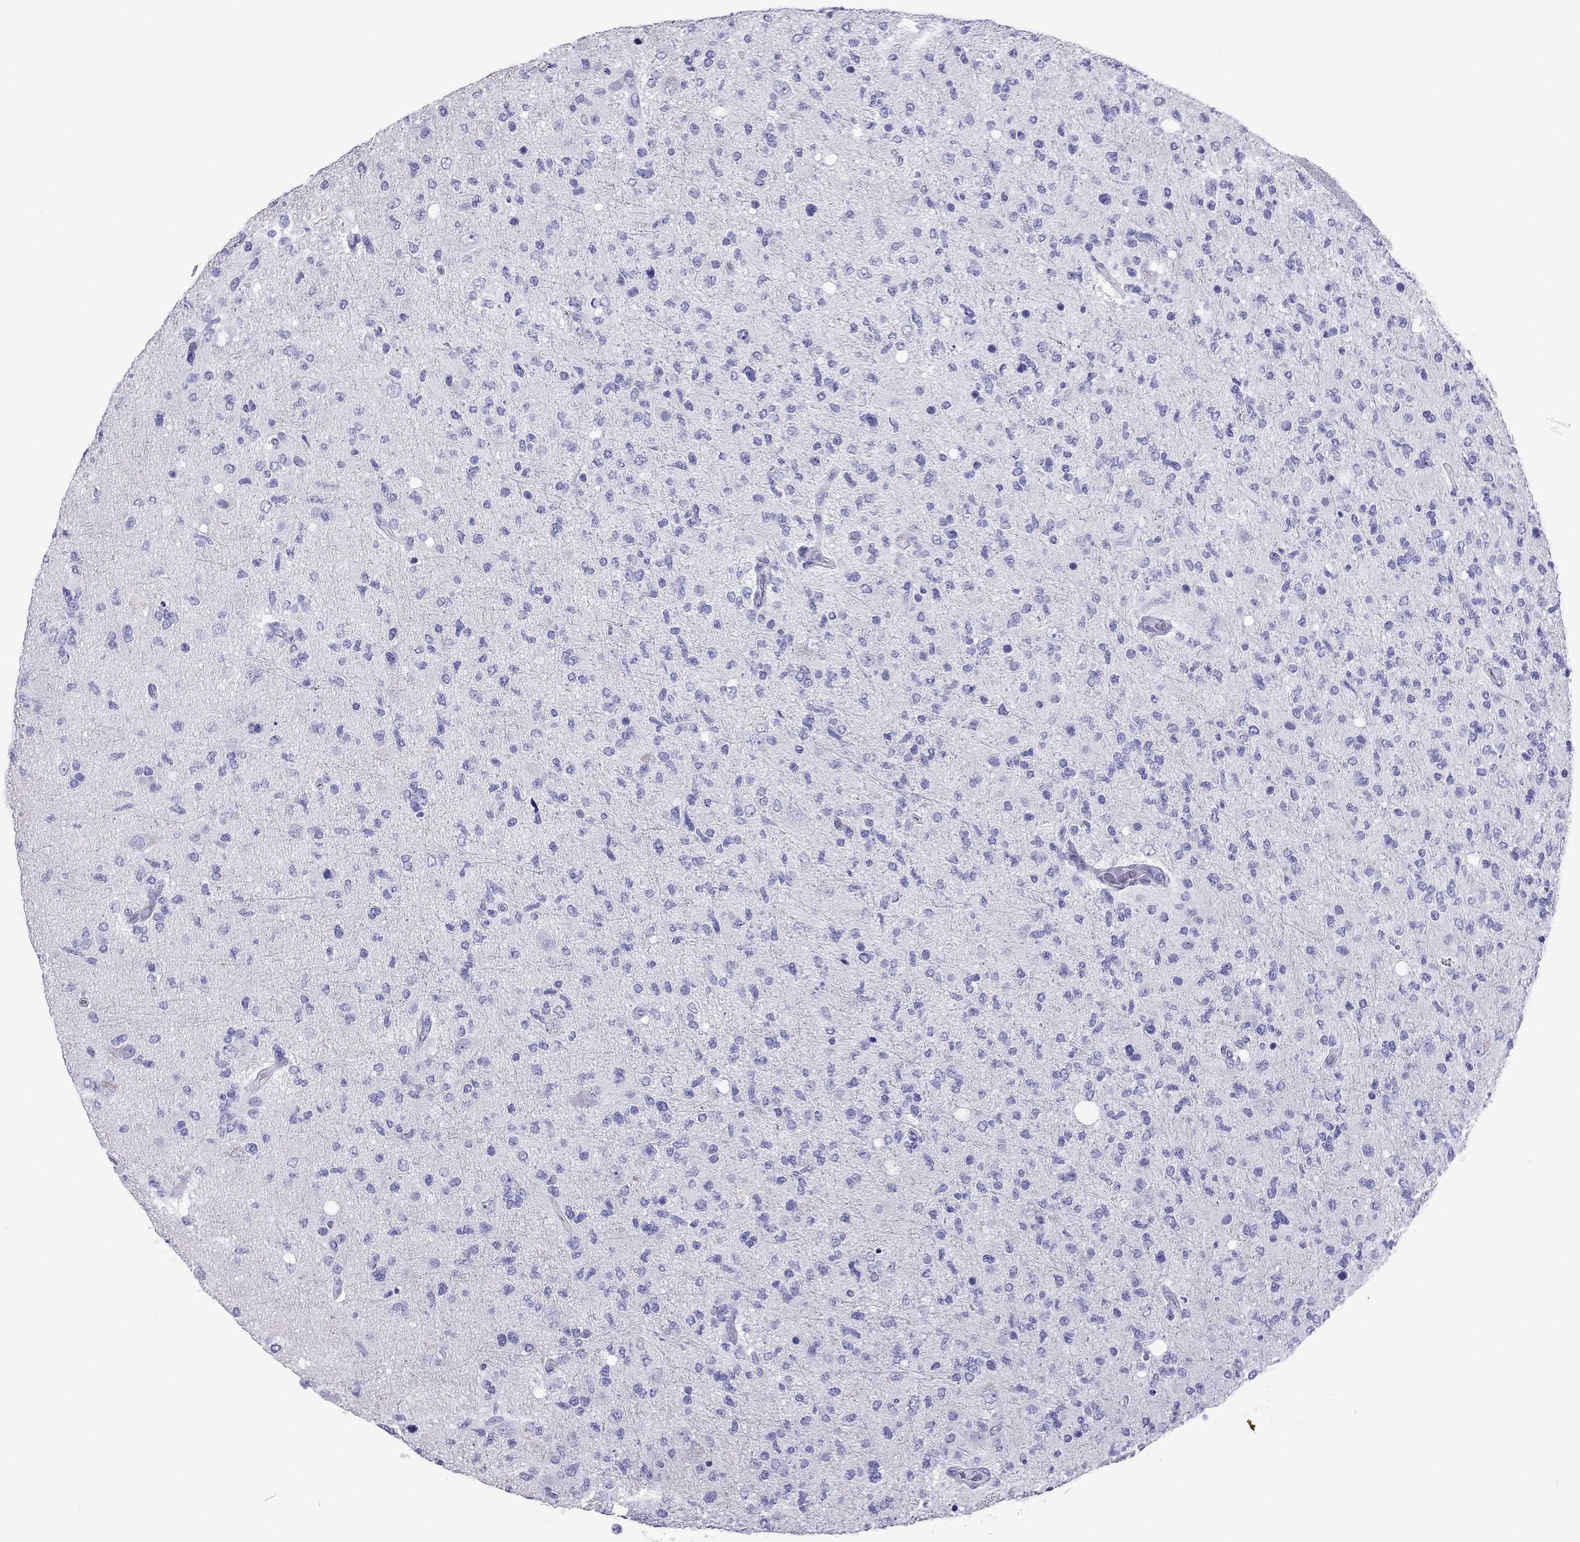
{"staining": {"intensity": "negative", "quantity": "none", "location": "none"}, "tissue": "glioma", "cell_type": "Tumor cells", "image_type": "cancer", "snomed": [{"axis": "morphology", "description": "Glioma, malignant, High grade"}, {"axis": "topography", "description": "Cerebral cortex"}], "caption": "This is an immunohistochemistry (IHC) histopathology image of glioma. There is no expression in tumor cells.", "gene": "ARR3", "patient": {"sex": "male", "age": 70}}